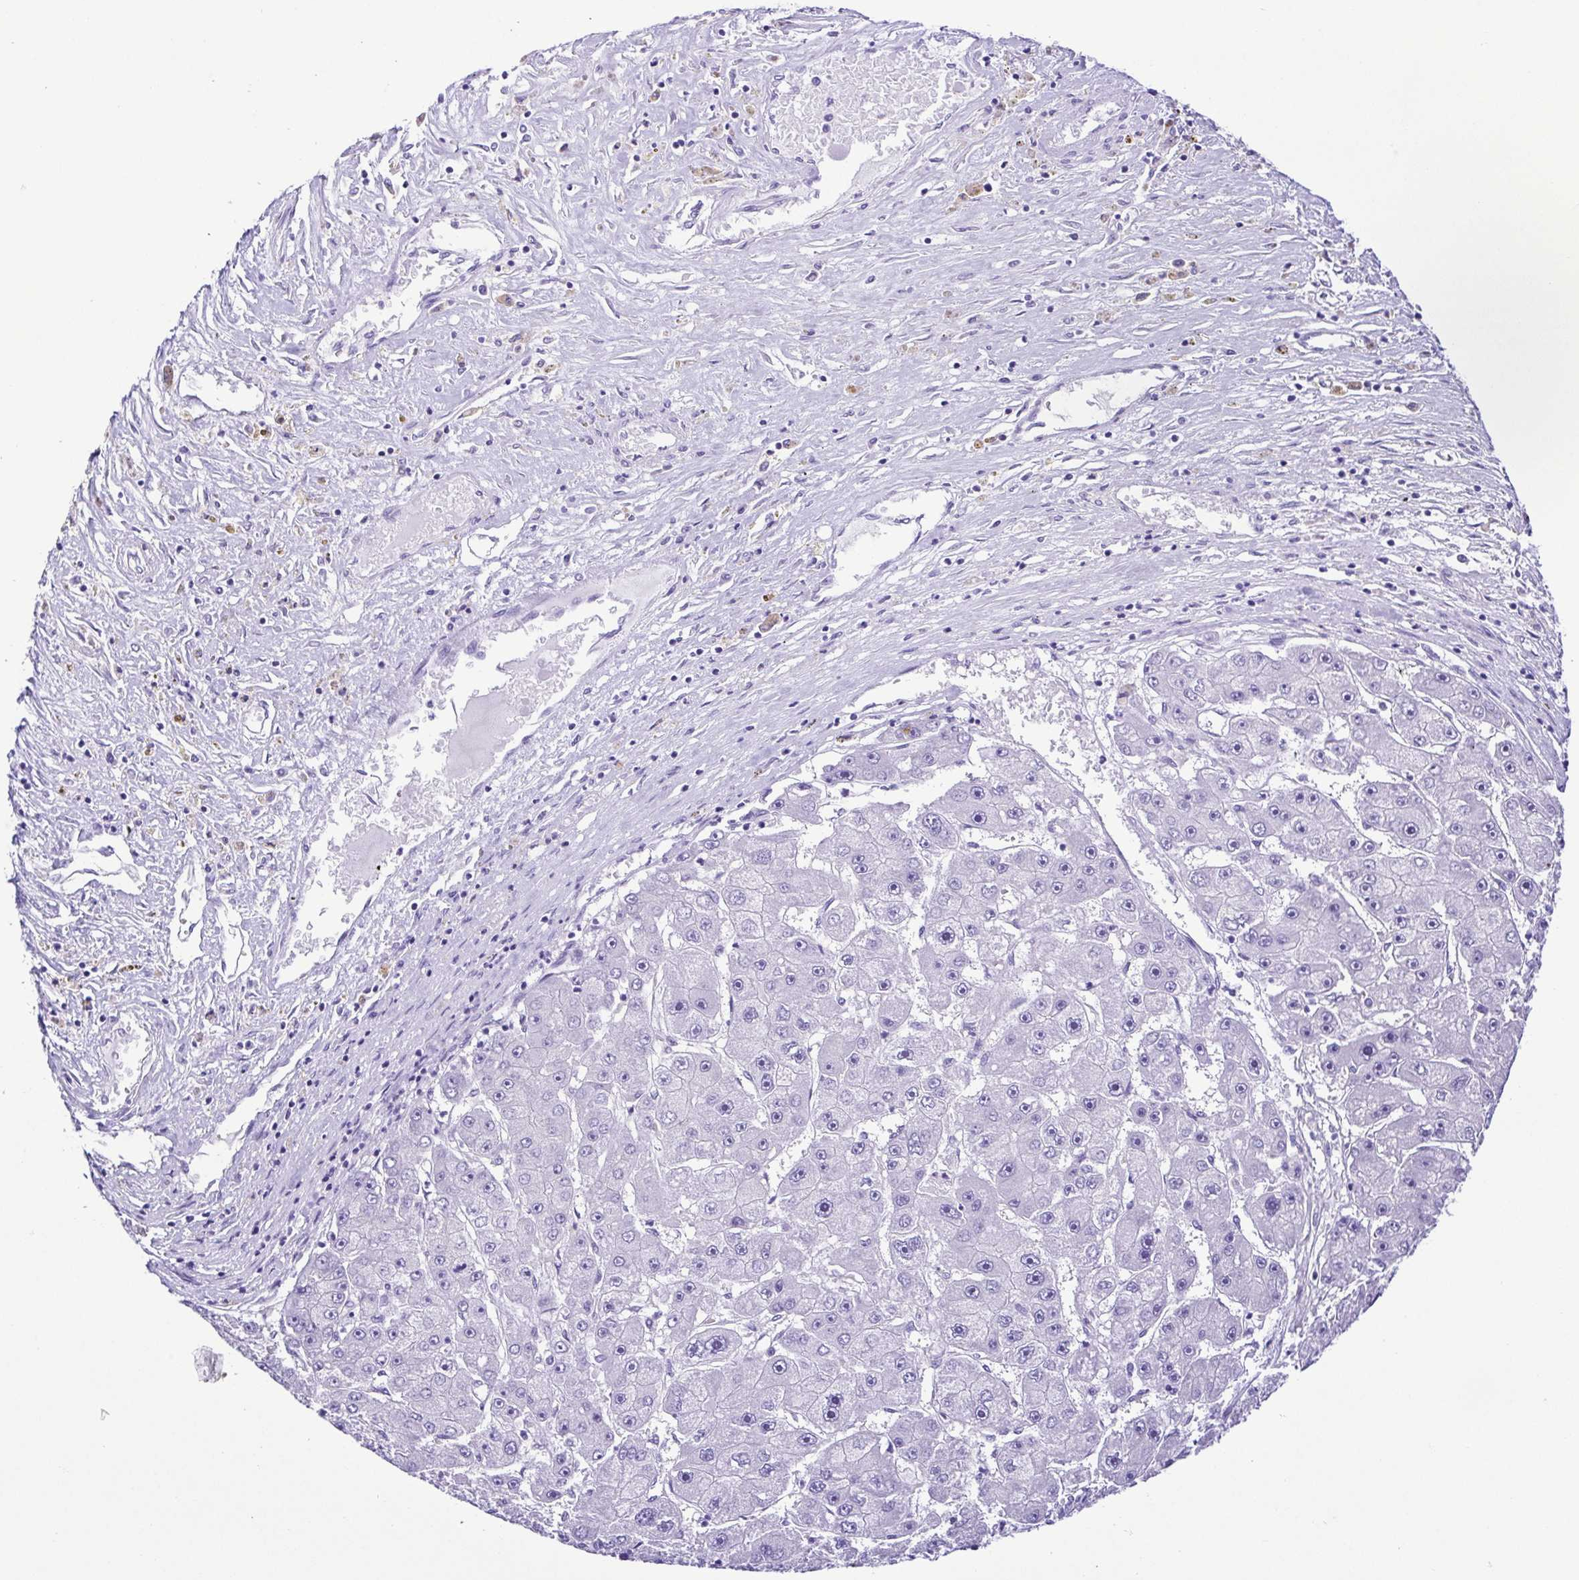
{"staining": {"intensity": "negative", "quantity": "none", "location": "none"}, "tissue": "liver cancer", "cell_type": "Tumor cells", "image_type": "cancer", "snomed": [{"axis": "morphology", "description": "Carcinoma, Hepatocellular, NOS"}, {"axis": "topography", "description": "Liver"}], "caption": "Immunohistochemistry histopathology image of neoplastic tissue: liver cancer stained with DAB exhibits no significant protein expression in tumor cells.", "gene": "PAK3", "patient": {"sex": "female", "age": 61}}